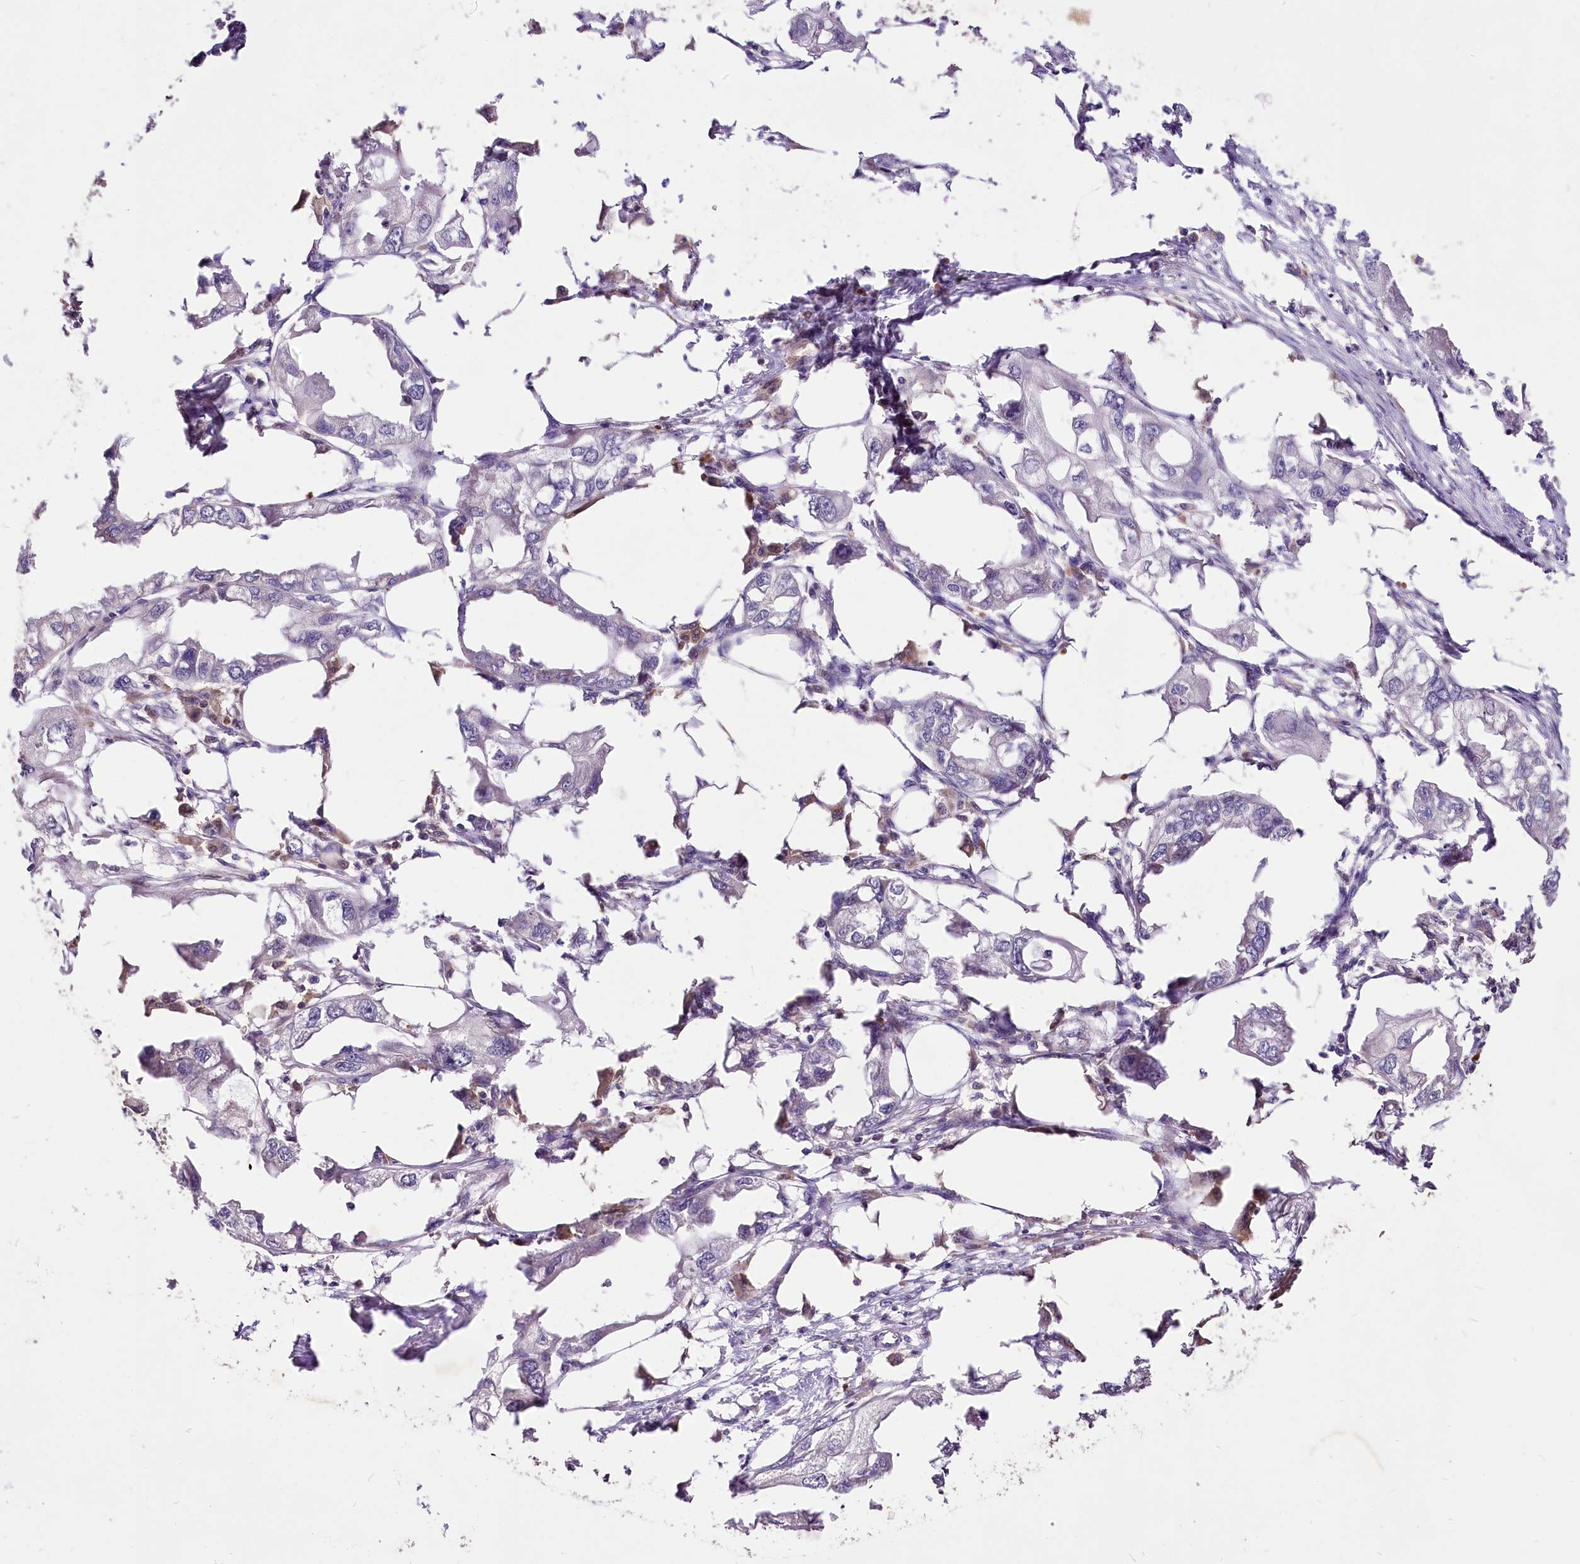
{"staining": {"intensity": "negative", "quantity": "none", "location": "none"}, "tissue": "endometrial cancer", "cell_type": "Tumor cells", "image_type": "cancer", "snomed": [{"axis": "morphology", "description": "Adenocarcinoma, NOS"}, {"axis": "morphology", "description": "Adenocarcinoma, metastatic, NOS"}, {"axis": "topography", "description": "Adipose tissue"}, {"axis": "topography", "description": "Endometrium"}], "caption": "Tumor cells are negative for brown protein staining in endometrial cancer (adenocarcinoma). Brightfield microscopy of IHC stained with DAB (brown) and hematoxylin (blue), captured at high magnification.", "gene": "SERGEF", "patient": {"sex": "female", "age": 67}}